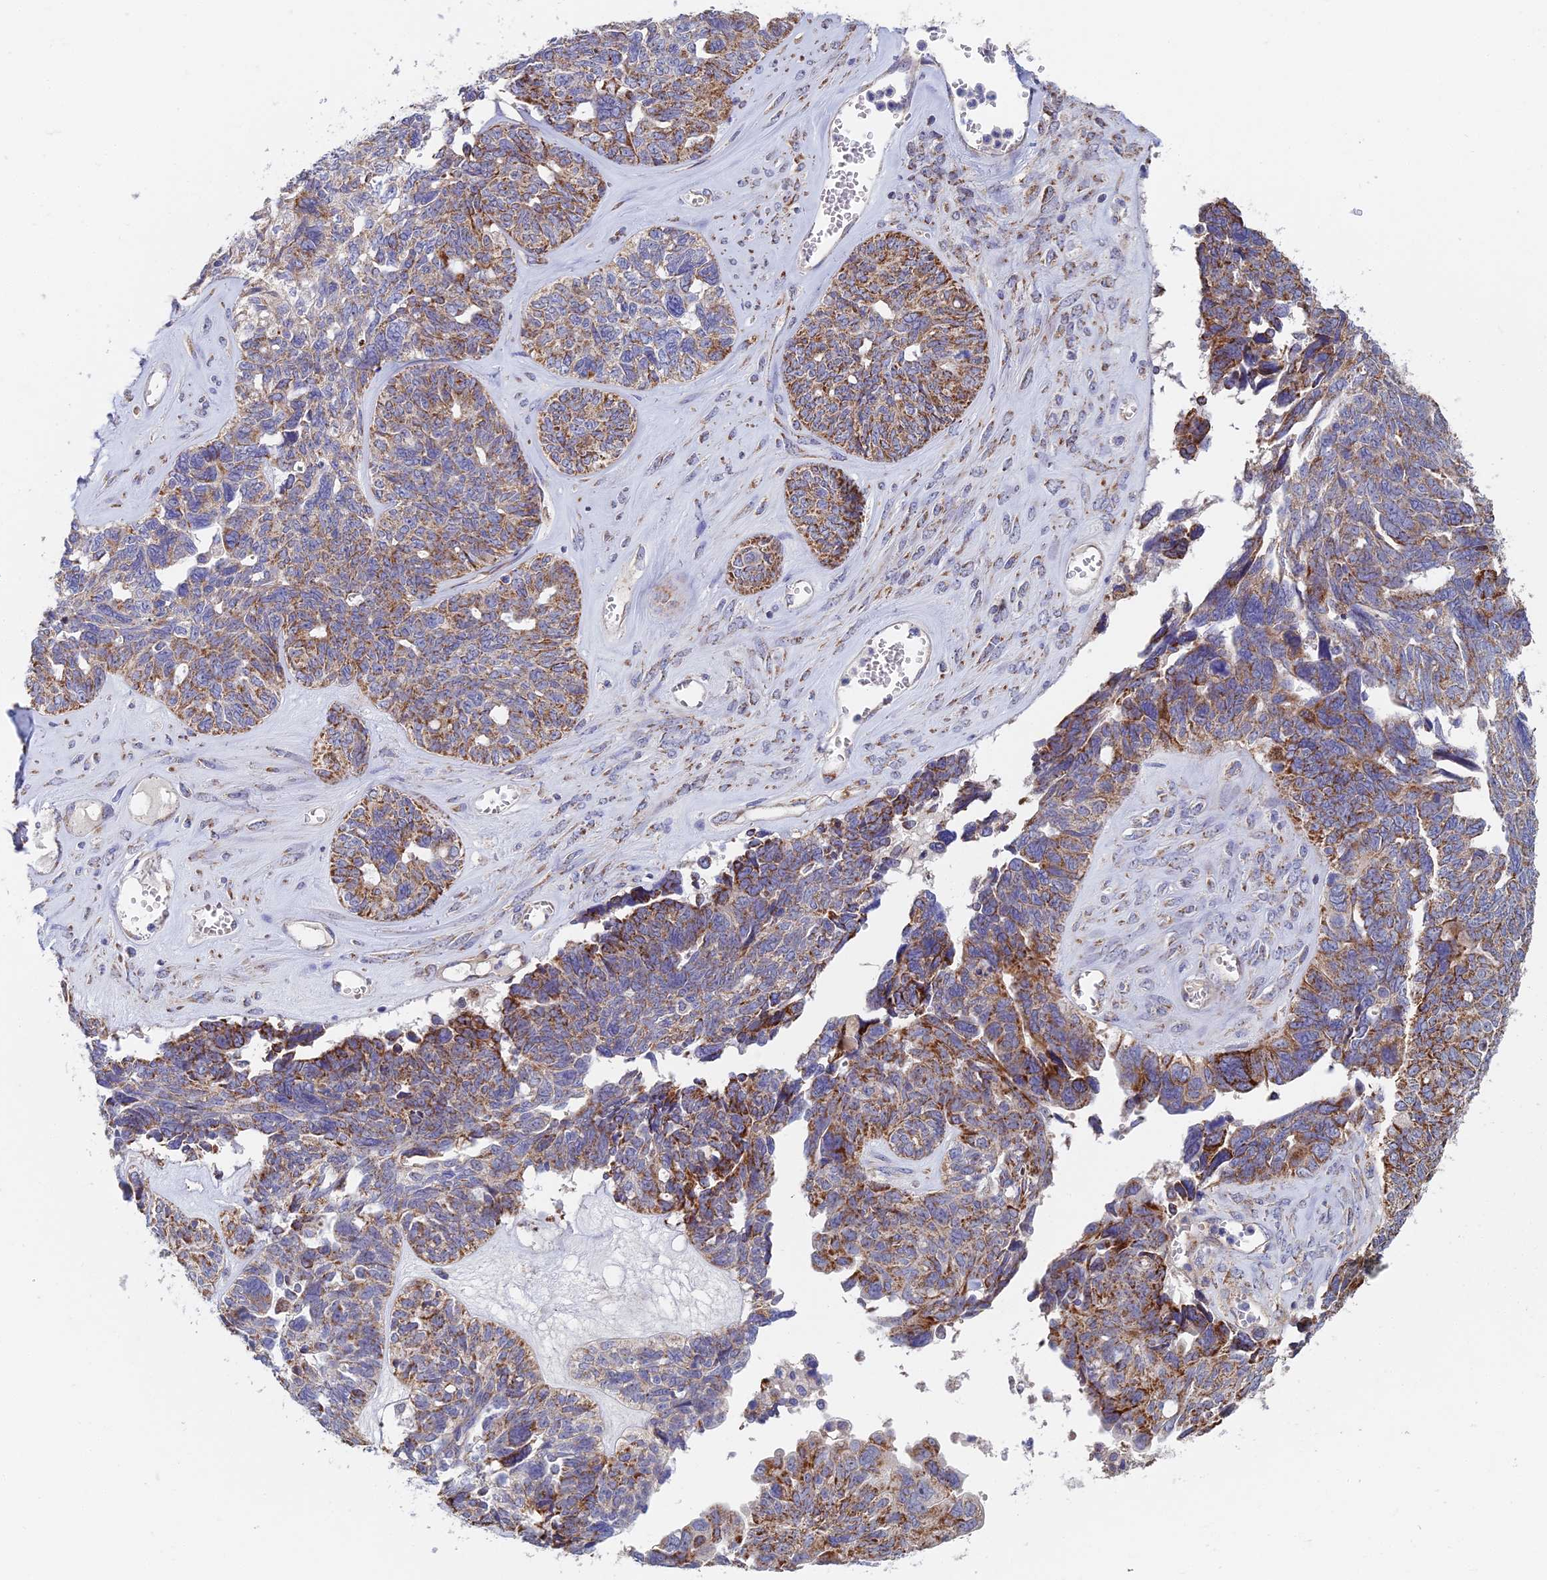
{"staining": {"intensity": "moderate", "quantity": "25%-75%", "location": "cytoplasmic/membranous"}, "tissue": "ovarian cancer", "cell_type": "Tumor cells", "image_type": "cancer", "snomed": [{"axis": "morphology", "description": "Cystadenocarcinoma, serous, NOS"}, {"axis": "topography", "description": "Ovary"}], "caption": "Immunohistochemistry (IHC) histopathology image of ovarian cancer (serous cystadenocarcinoma) stained for a protein (brown), which shows medium levels of moderate cytoplasmic/membranous staining in approximately 25%-75% of tumor cells.", "gene": "ECSIT", "patient": {"sex": "female", "age": 79}}